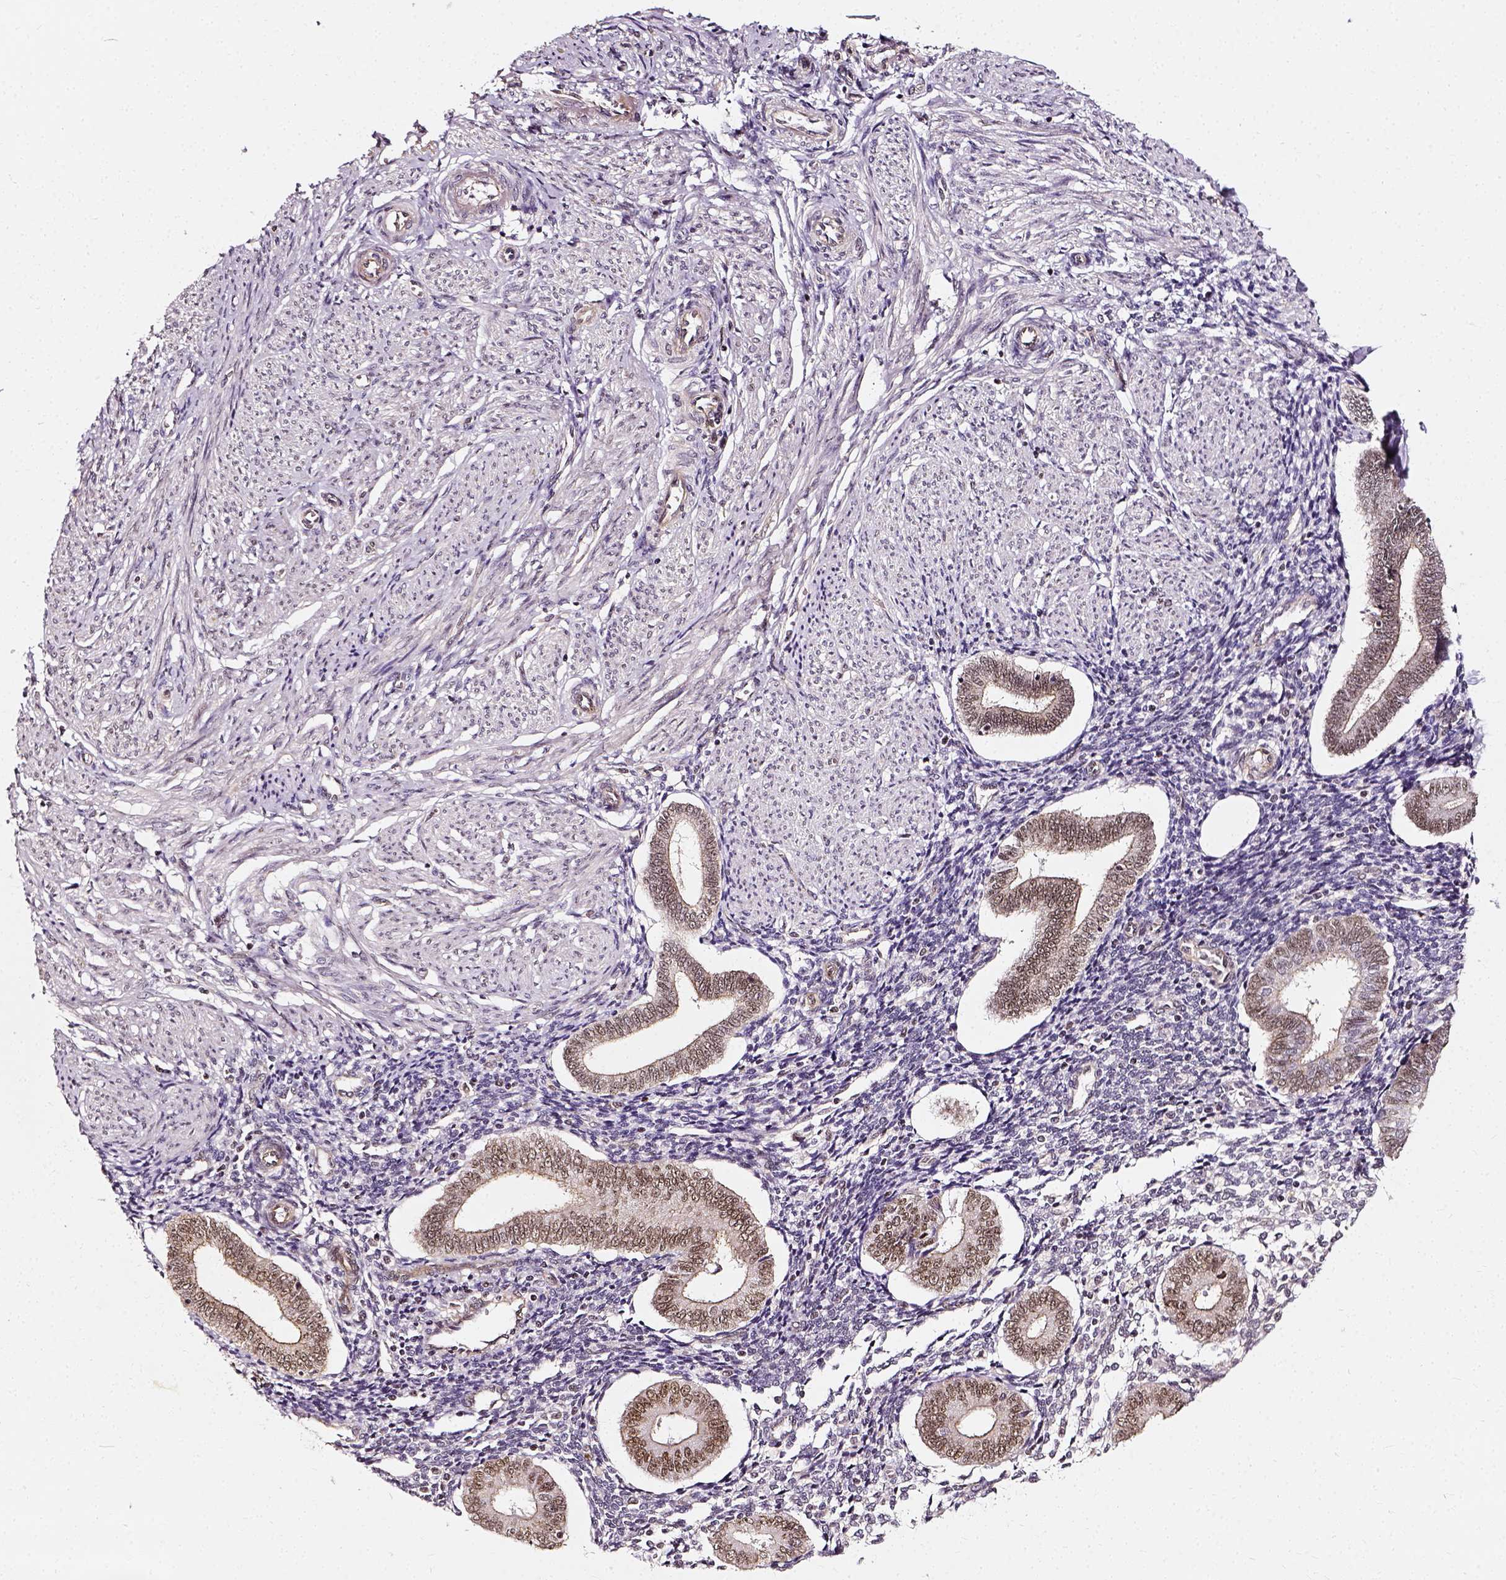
{"staining": {"intensity": "weak", "quantity": "25%-75%", "location": "nuclear"}, "tissue": "endometrium", "cell_type": "Cells in endometrial stroma", "image_type": "normal", "snomed": [{"axis": "morphology", "description": "Normal tissue, NOS"}, {"axis": "topography", "description": "Endometrium"}], "caption": "Endometrium stained with IHC displays weak nuclear positivity in about 25%-75% of cells in endometrial stroma.", "gene": "NACC1", "patient": {"sex": "female", "age": 40}}